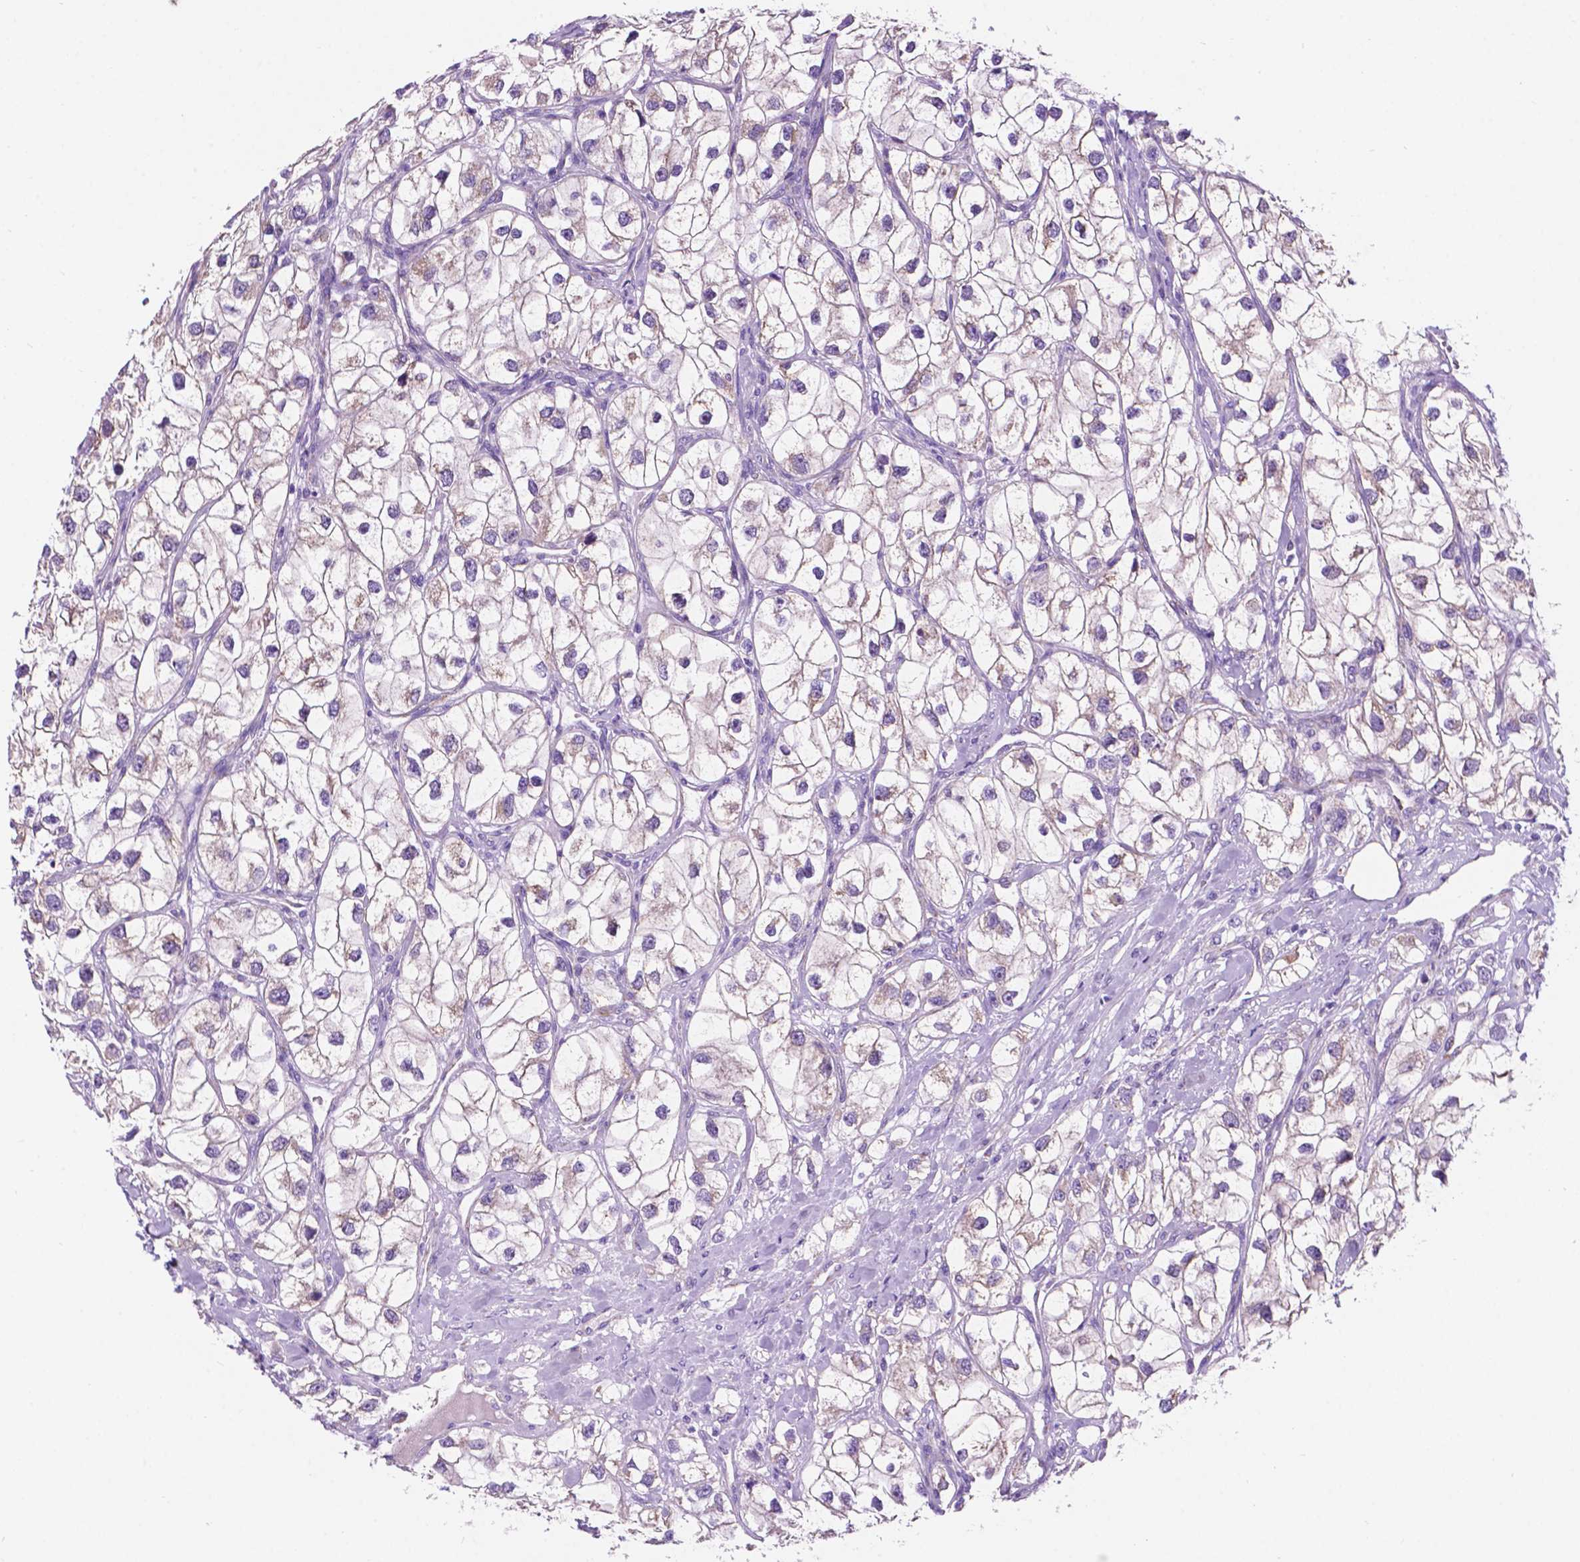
{"staining": {"intensity": "negative", "quantity": "none", "location": "none"}, "tissue": "renal cancer", "cell_type": "Tumor cells", "image_type": "cancer", "snomed": [{"axis": "morphology", "description": "Adenocarcinoma, NOS"}, {"axis": "topography", "description": "Kidney"}], "caption": "High power microscopy micrograph of an IHC histopathology image of renal cancer, revealing no significant positivity in tumor cells.", "gene": "TRPV5", "patient": {"sex": "male", "age": 59}}